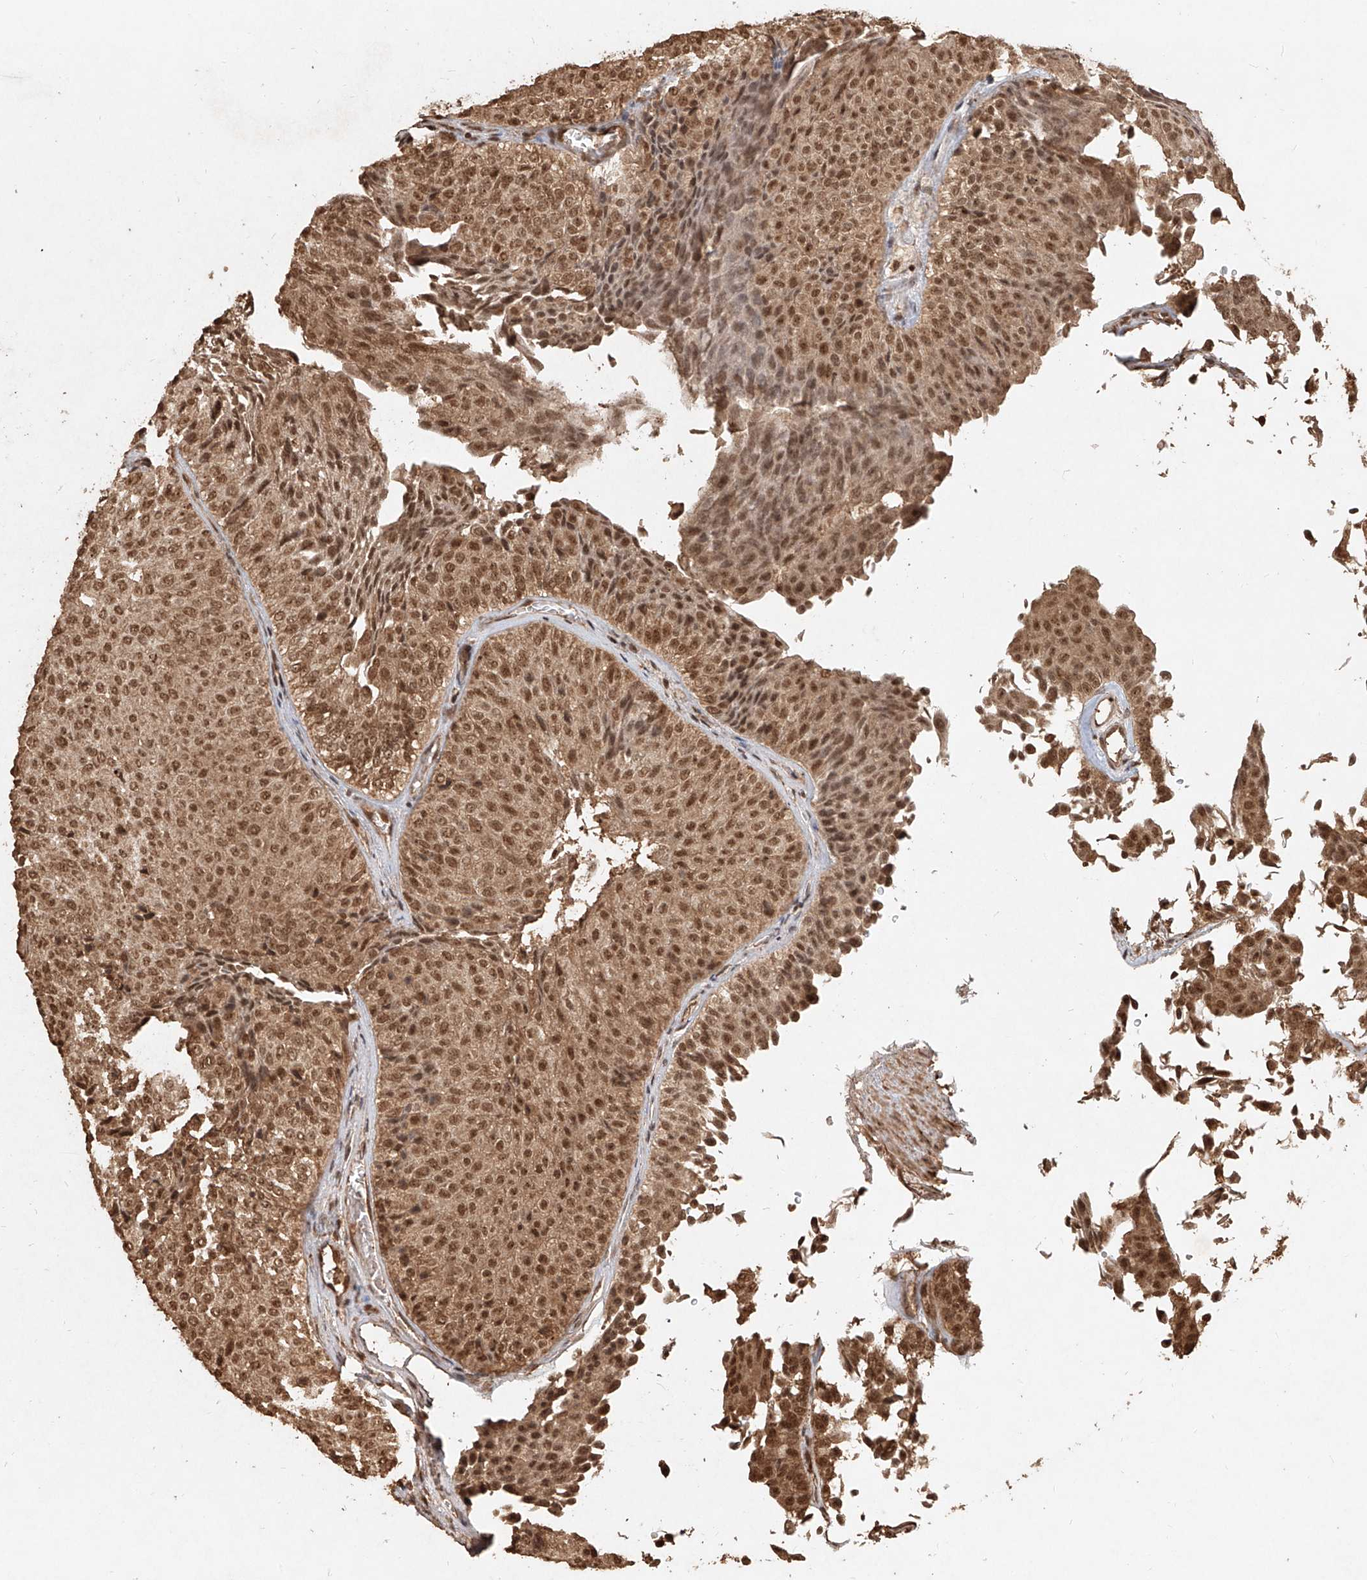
{"staining": {"intensity": "moderate", "quantity": ">75%", "location": "cytoplasmic/membranous,nuclear"}, "tissue": "urothelial cancer", "cell_type": "Tumor cells", "image_type": "cancer", "snomed": [{"axis": "morphology", "description": "Urothelial carcinoma, Low grade"}, {"axis": "topography", "description": "Urinary bladder"}], "caption": "Immunohistochemical staining of urothelial cancer exhibits medium levels of moderate cytoplasmic/membranous and nuclear expression in approximately >75% of tumor cells.", "gene": "UBE2K", "patient": {"sex": "male", "age": 78}}